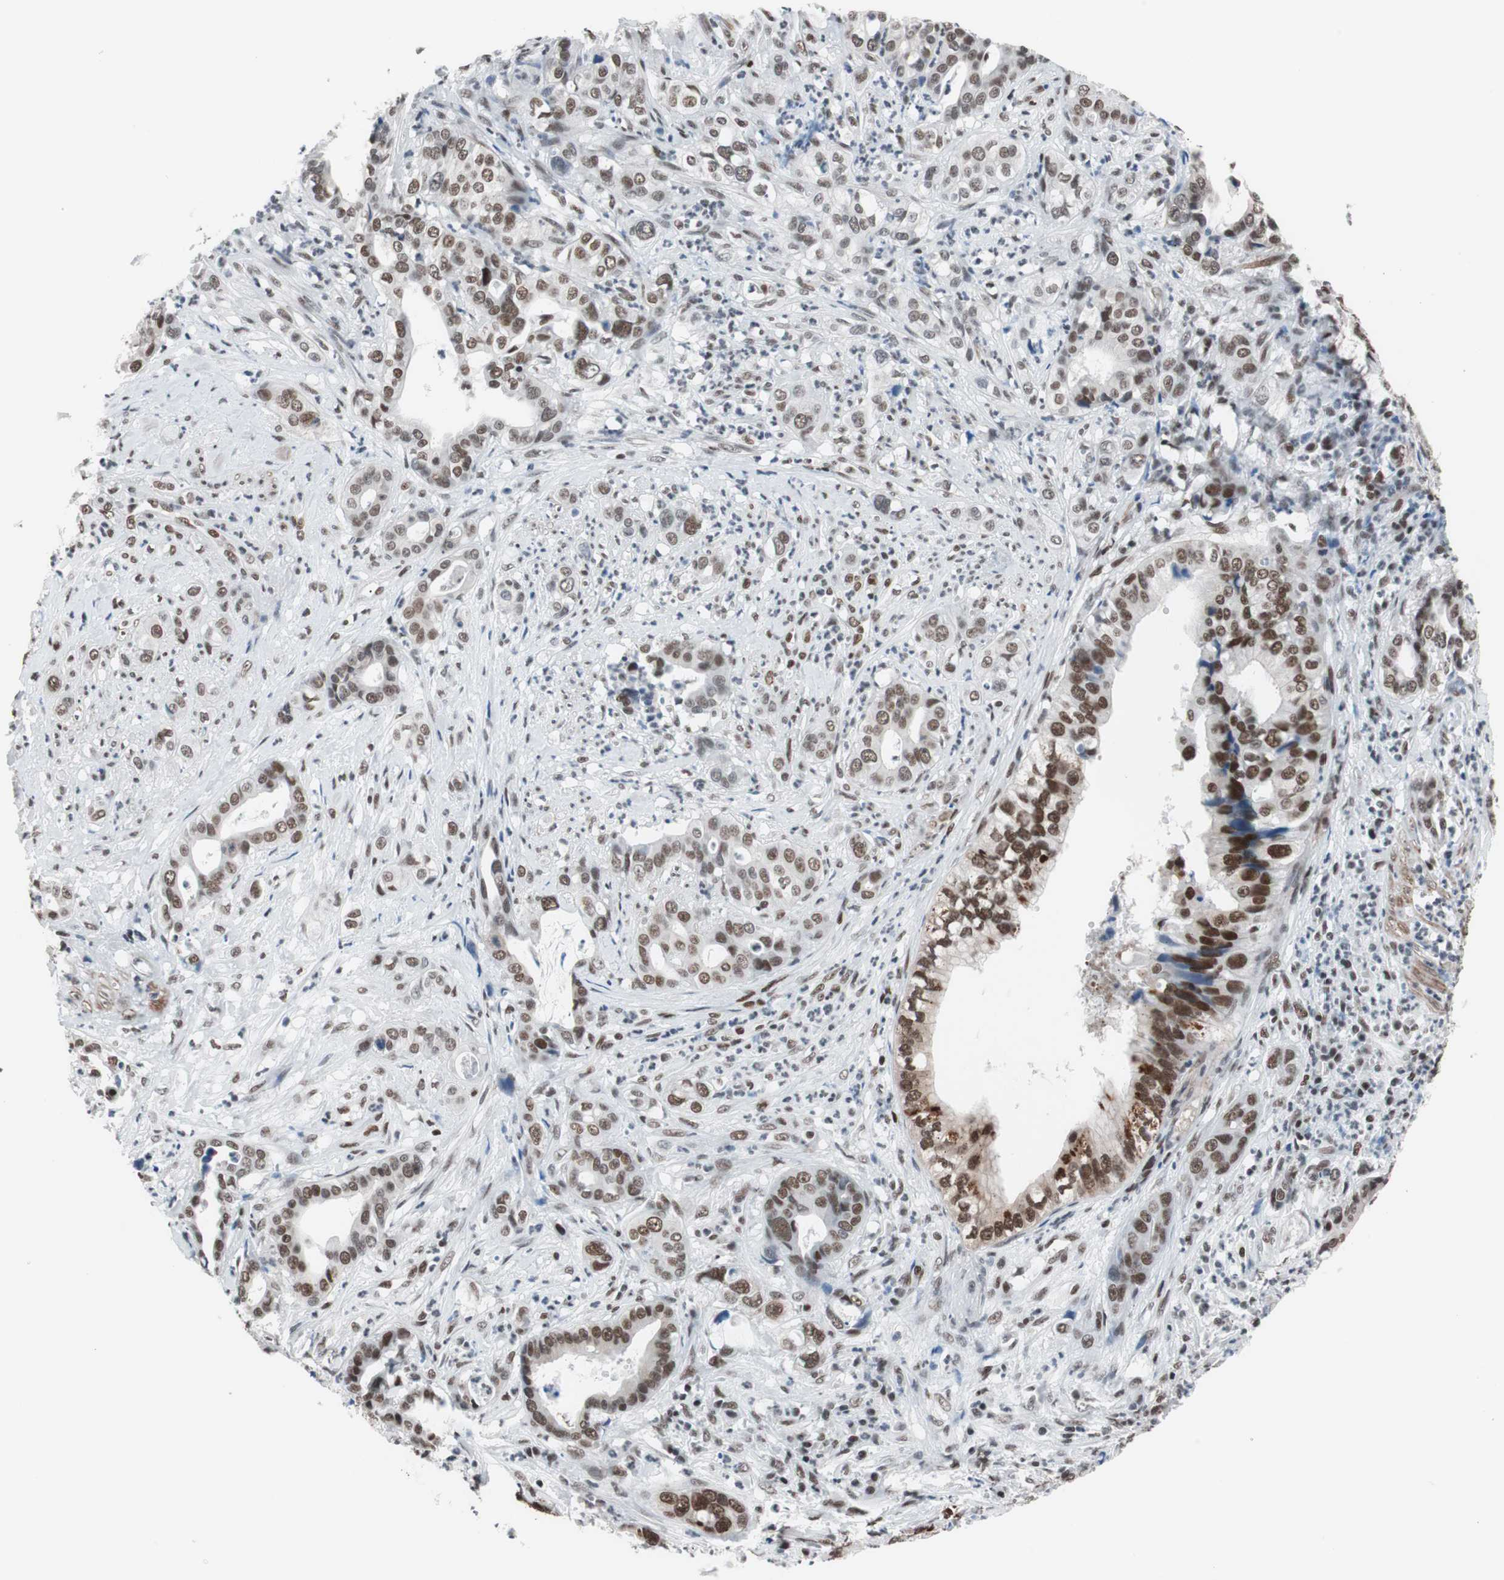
{"staining": {"intensity": "moderate", "quantity": ">75%", "location": "nuclear"}, "tissue": "liver cancer", "cell_type": "Tumor cells", "image_type": "cancer", "snomed": [{"axis": "morphology", "description": "Cholangiocarcinoma"}, {"axis": "topography", "description": "Liver"}], "caption": "Tumor cells exhibit moderate nuclear positivity in approximately >75% of cells in liver cancer.", "gene": "ARID1A", "patient": {"sex": "female", "age": 61}}